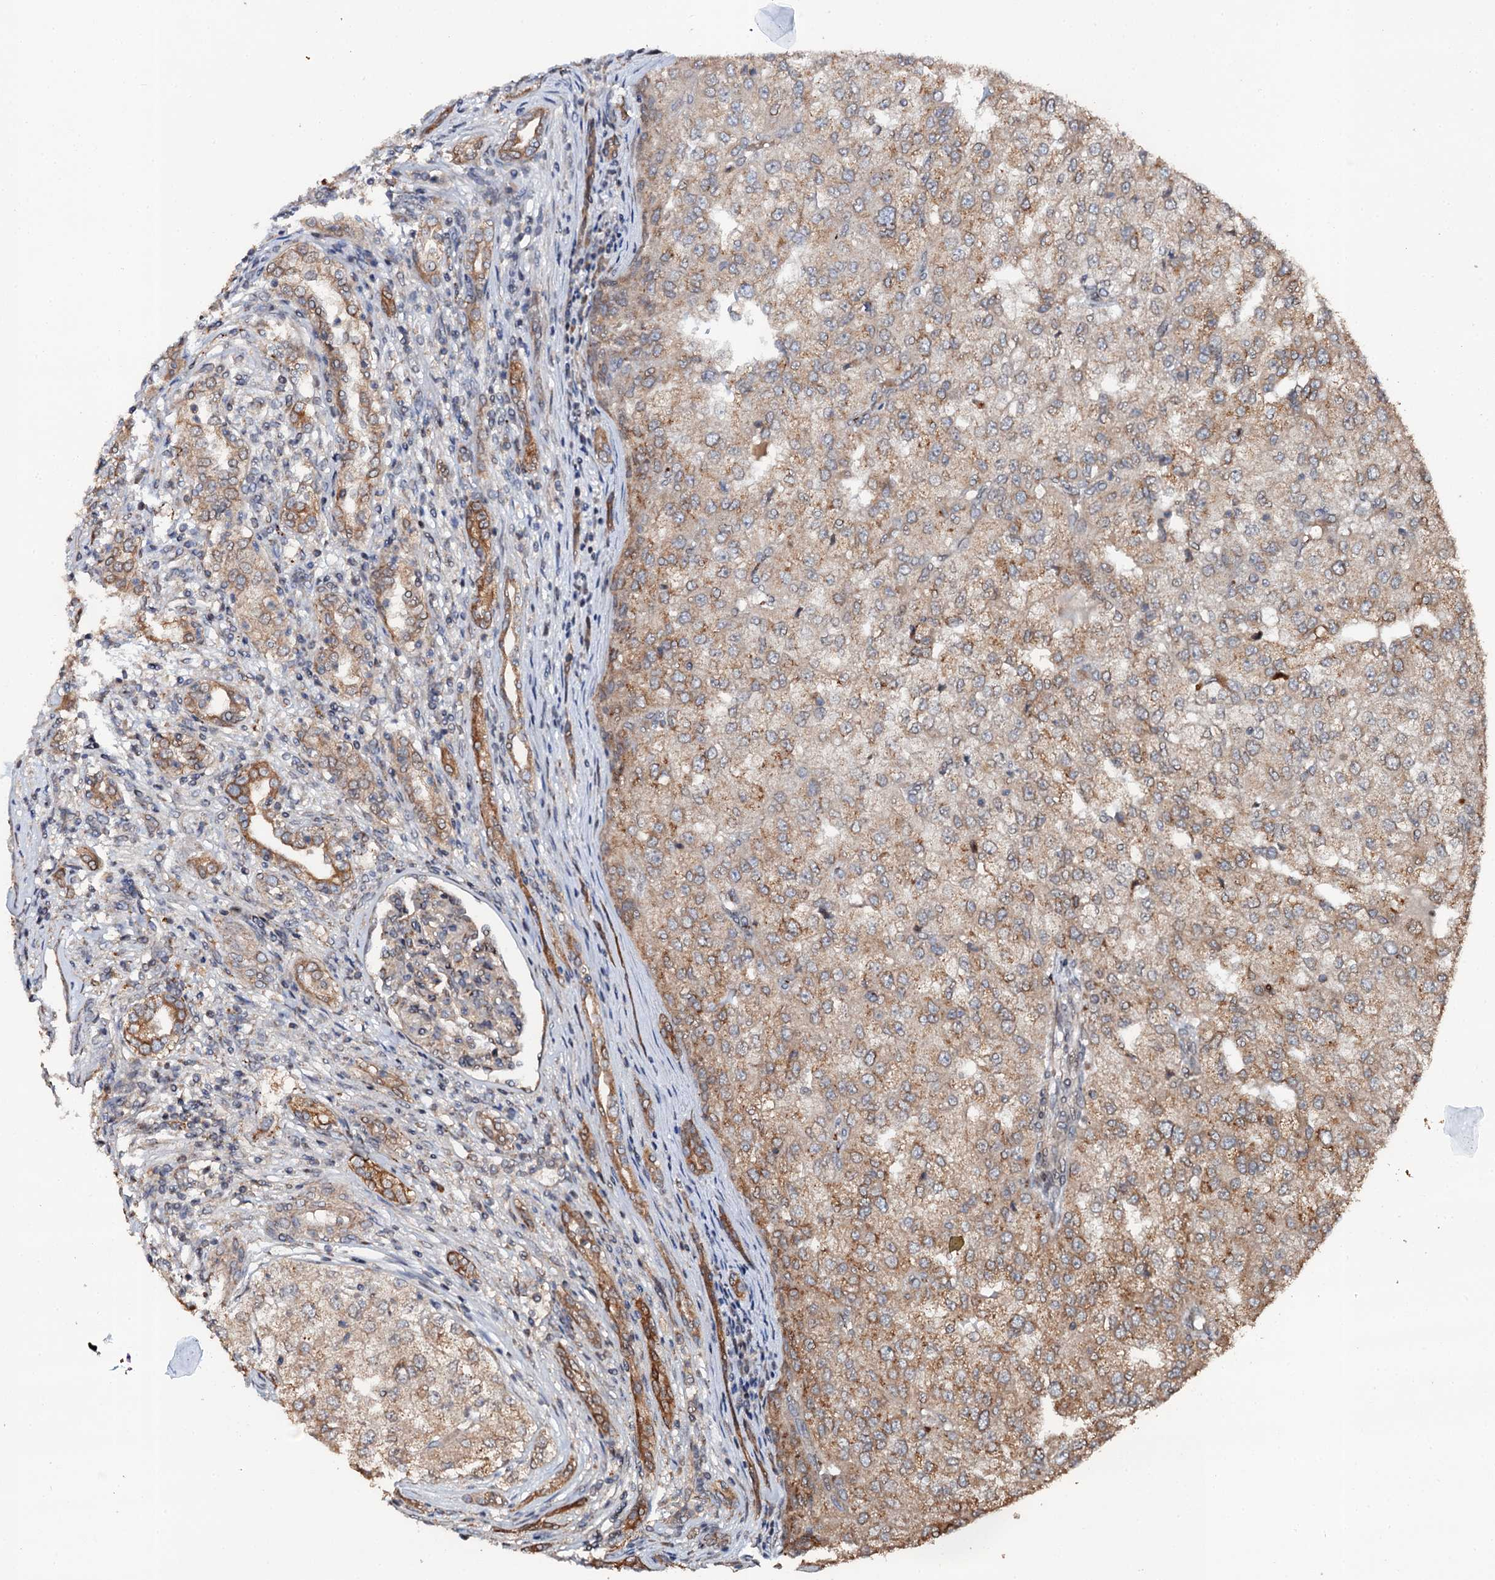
{"staining": {"intensity": "moderate", "quantity": "<25%", "location": "cytoplasmic/membranous"}, "tissue": "renal cancer", "cell_type": "Tumor cells", "image_type": "cancer", "snomed": [{"axis": "morphology", "description": "Adenocarcinoma, NOS"}, {"axis": "topography", "description": "Kidney"}], "caption": "This is a histology image of IHC staining of adenocarcinoma (renal), which shows moderate expression in the cytoplasmic/membranous of tumor cells.", "gene": "GLCE", "patient": {"sex": "female", "age": 54}}